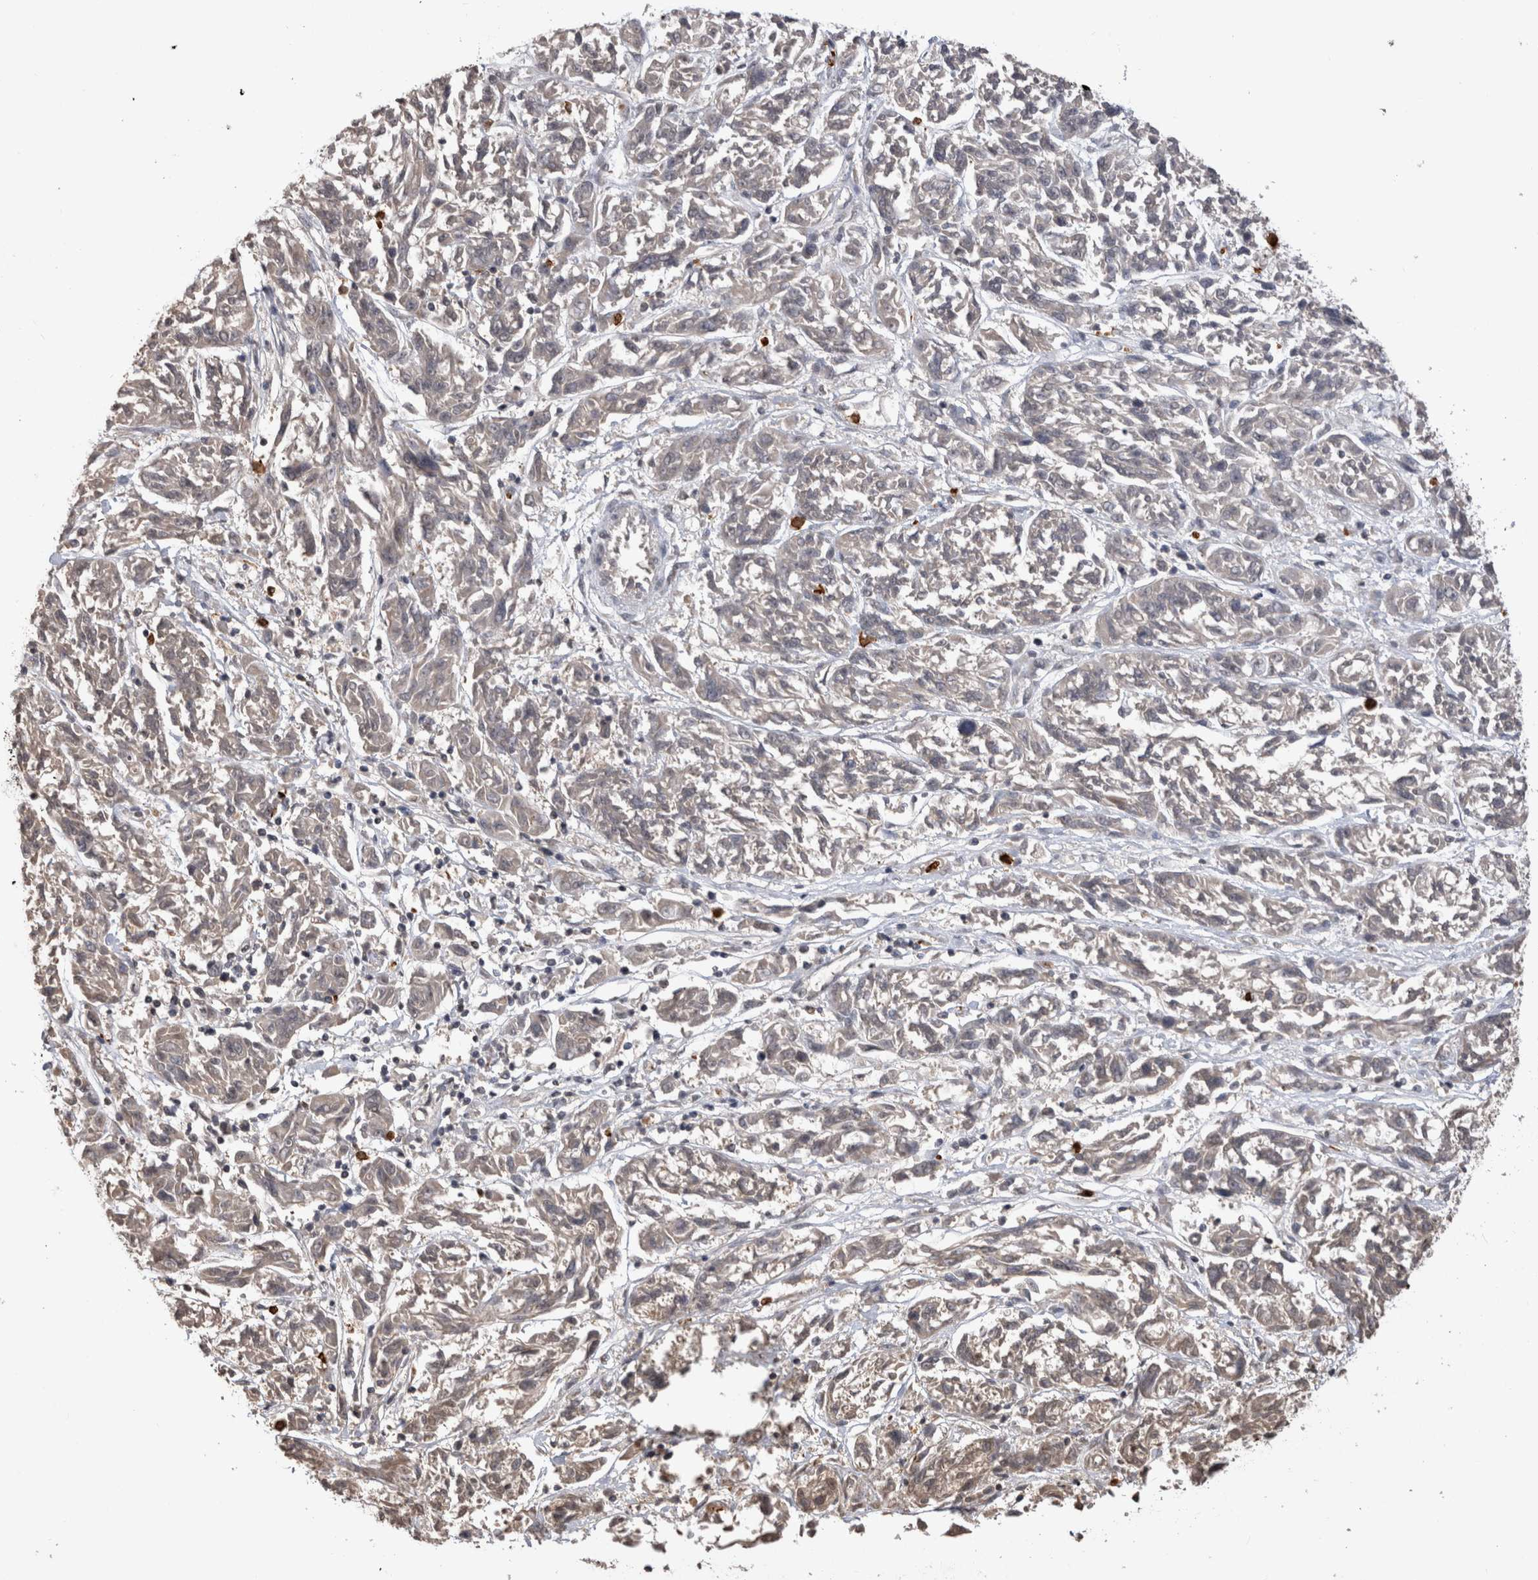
{"staining": {"intensity": "negative", "quantity": "none", "location": "none"}, "tissue": "melanoma", "cell_type": "Tumor cells", "image_type": "cancer", "snomed": [{"axis": "morphology", "description": "Malignant melanoma, NOS"}, {"axis": "topography", "description": "Skin"}], "caption": "Tumor cells show no significant expression in malignant melanoma.", "gene": "PAK4", "patient": {"sex": "male", "age": 53}}